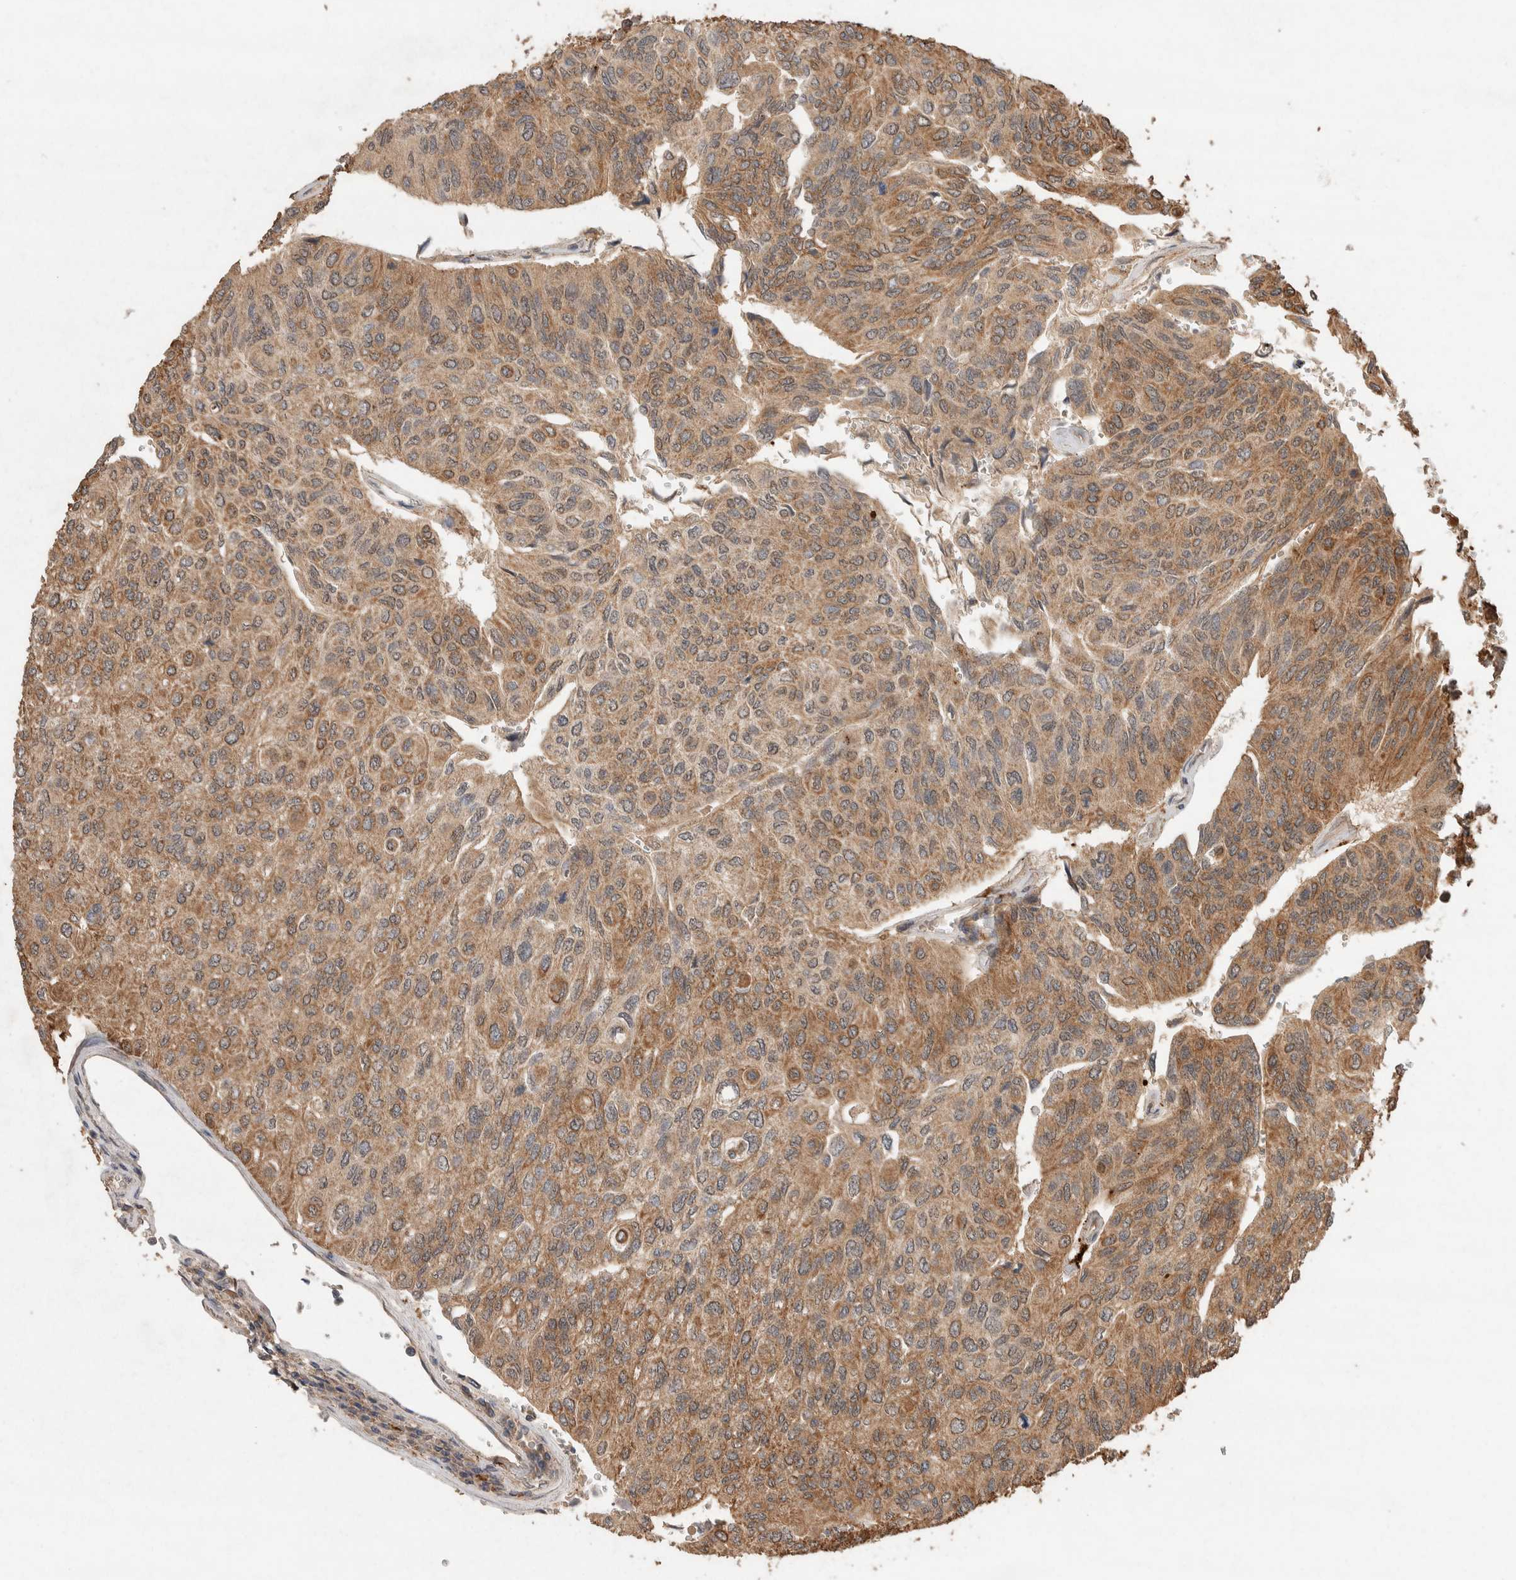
{"staining": {"intensity": "moderate", "quantity": ">75%", "location": "cytoplasmic/membranous"}, "tissue": "urothelial cancer", "cell_type": "Tumor cells", "image_type": "cancer", "snomed": [{"axis": "morphology", "description": "Urothelial carcinoma, High grade"}, {"axis": "topography", "description": "Urinary bladder"}], "caption": "High-grade urothelial carcinoma was stained to show a protein in brown. There is medium levels of moderate cytoplasmic/membranous staining in approximately >75% of tumor cells.", "gene": "KCNJ5", "patient": {"sex": "male", "age": 66}}